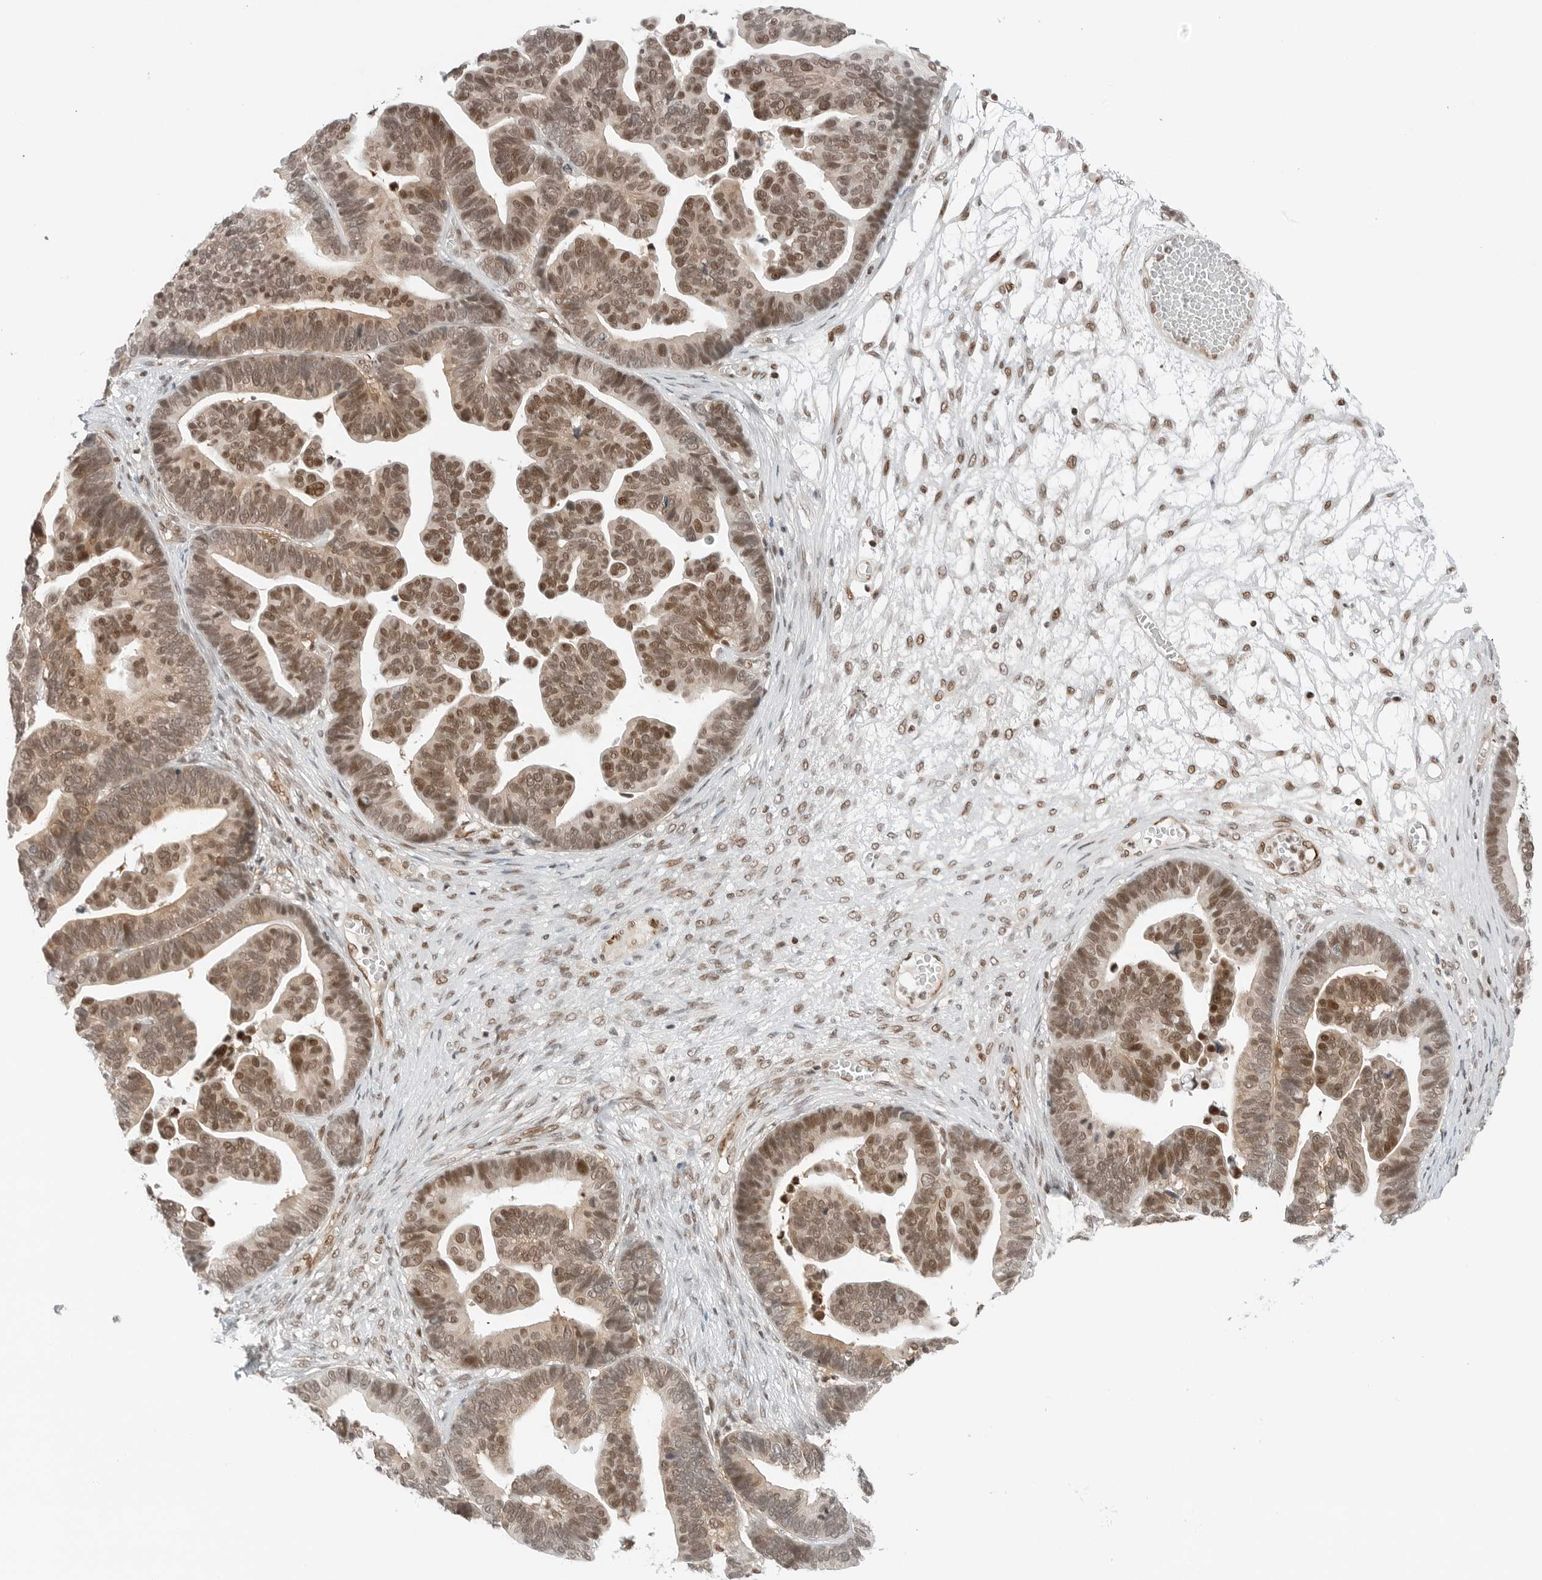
{"staining": {"intensity": "strong", "quantity": ">75%", "location": "cytoplasmic/membranous,nuclear"}, "tissue": "ovarian cancer", "cell_type": "Tumor cells", "image_type": "cancer", "snomed": [{"axis": "morphology", "description": "Cystadenocarcinoma, serous, NOS"}, {"axis": "topography", "description": "Ovary"}], "caption": "Strong cytoplasmic/membranous and nuclear positivity for a protein is present in approximately >75% of tumor cells of ovarian serous cystadenocarcinoma using IHC.", "gene": "CRTC2", "patient": {"sex": "female", "age": 56}}